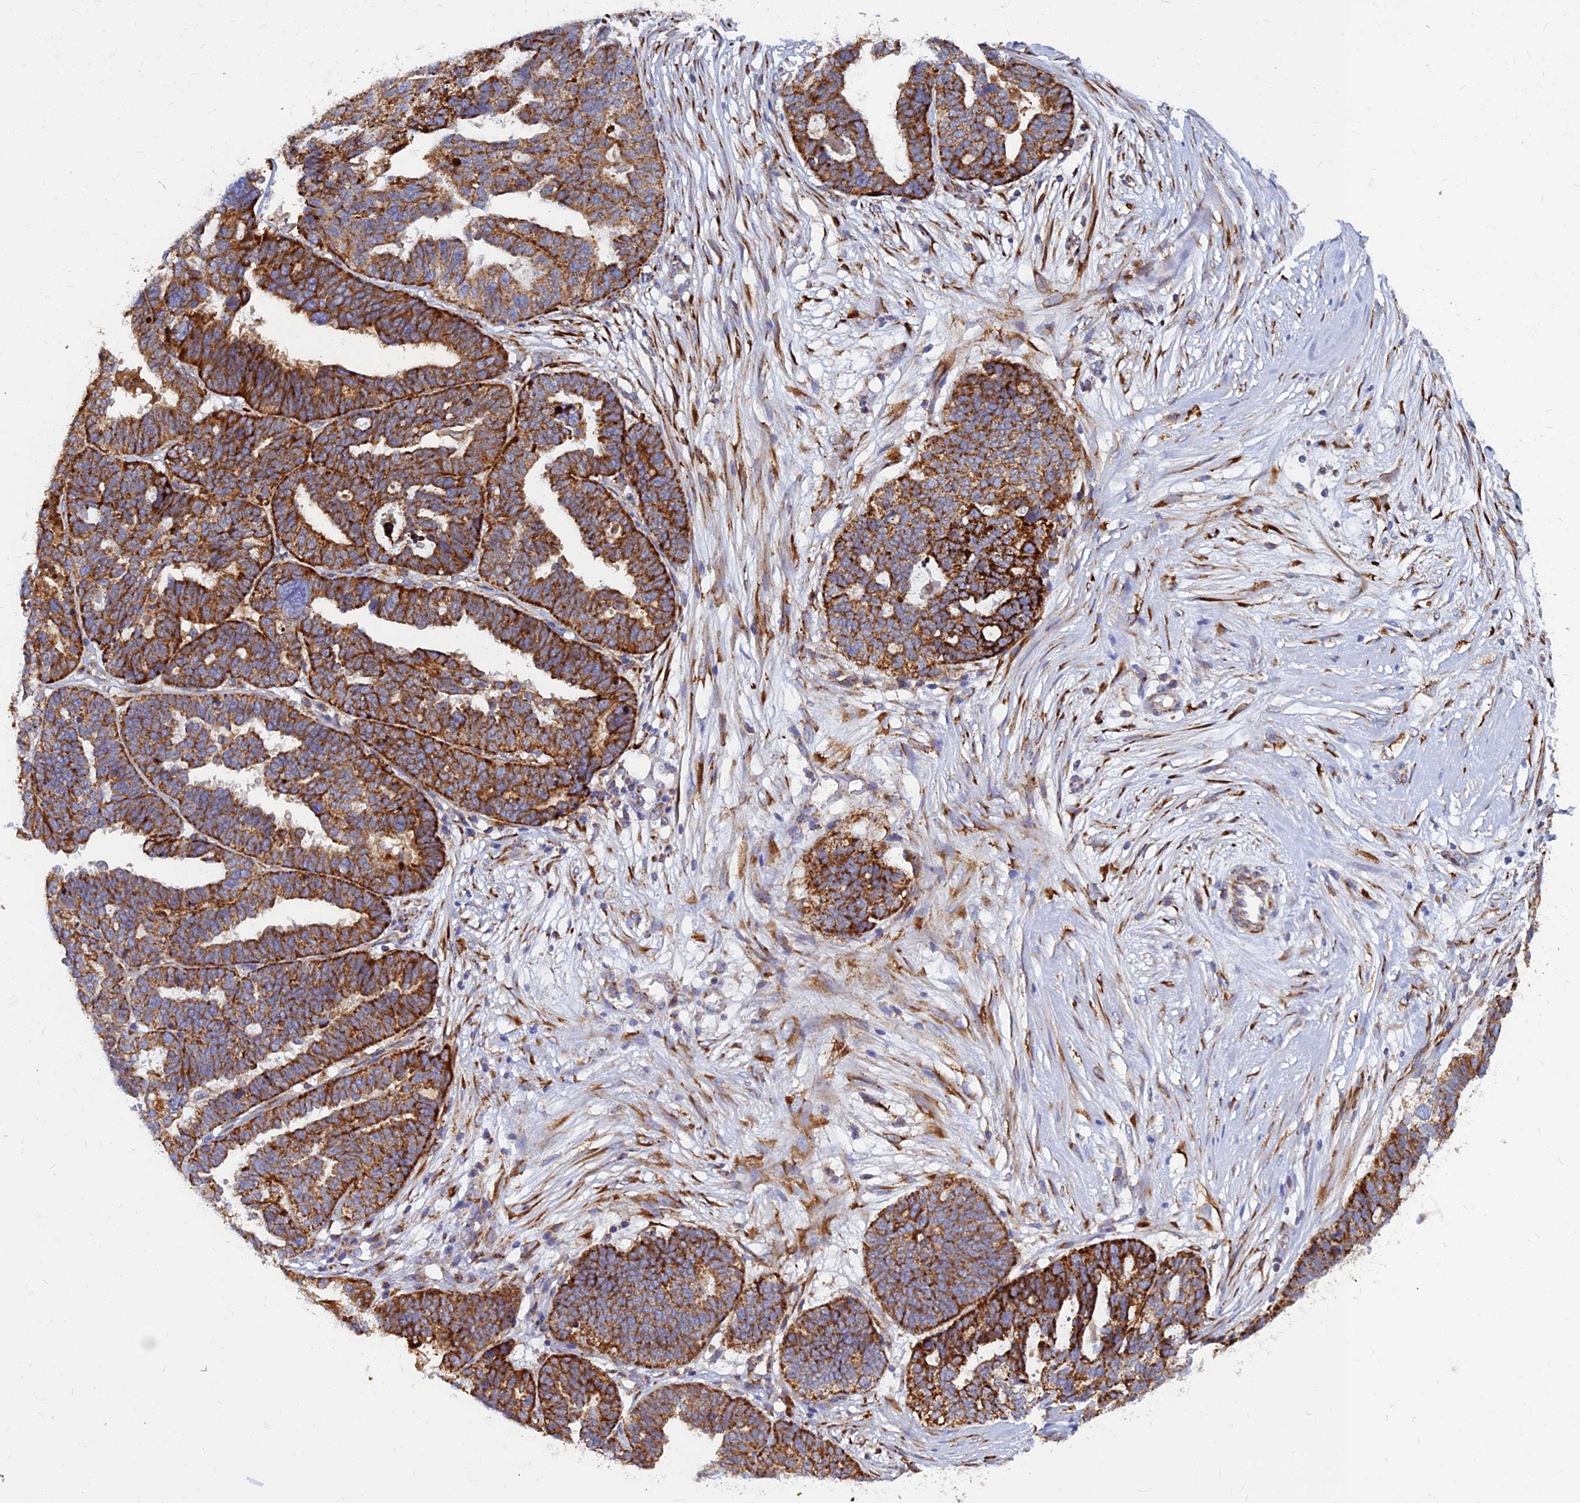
{"staining": {"intensity": "strong", "quantity": ">75%", "location": "cytoplasmic/membranous"}, "tissue": "ovarian cancer", "cell_type": "Tumor cells", "image_type": "cancer", "snomed": [{"axis": "morphology", "description": "Cystadenocarcinoma, serous, NOS"}, {"axis": "topography", "description": "Ovary"}], "caption": "Immunohistochemistry (IHC) (DAB (3,3'-diaminobenzidine)) staining of serous cystadenocarcinoma (ovarian) exhibits strong cytoplasmic/membranous protein positivity in about >75% of tumor cells. (brown staining indicates protein expression, while blue staining denotes nuclei).", "gene": "CCT6B", "patient": {"sex": "female", "age": 59}}